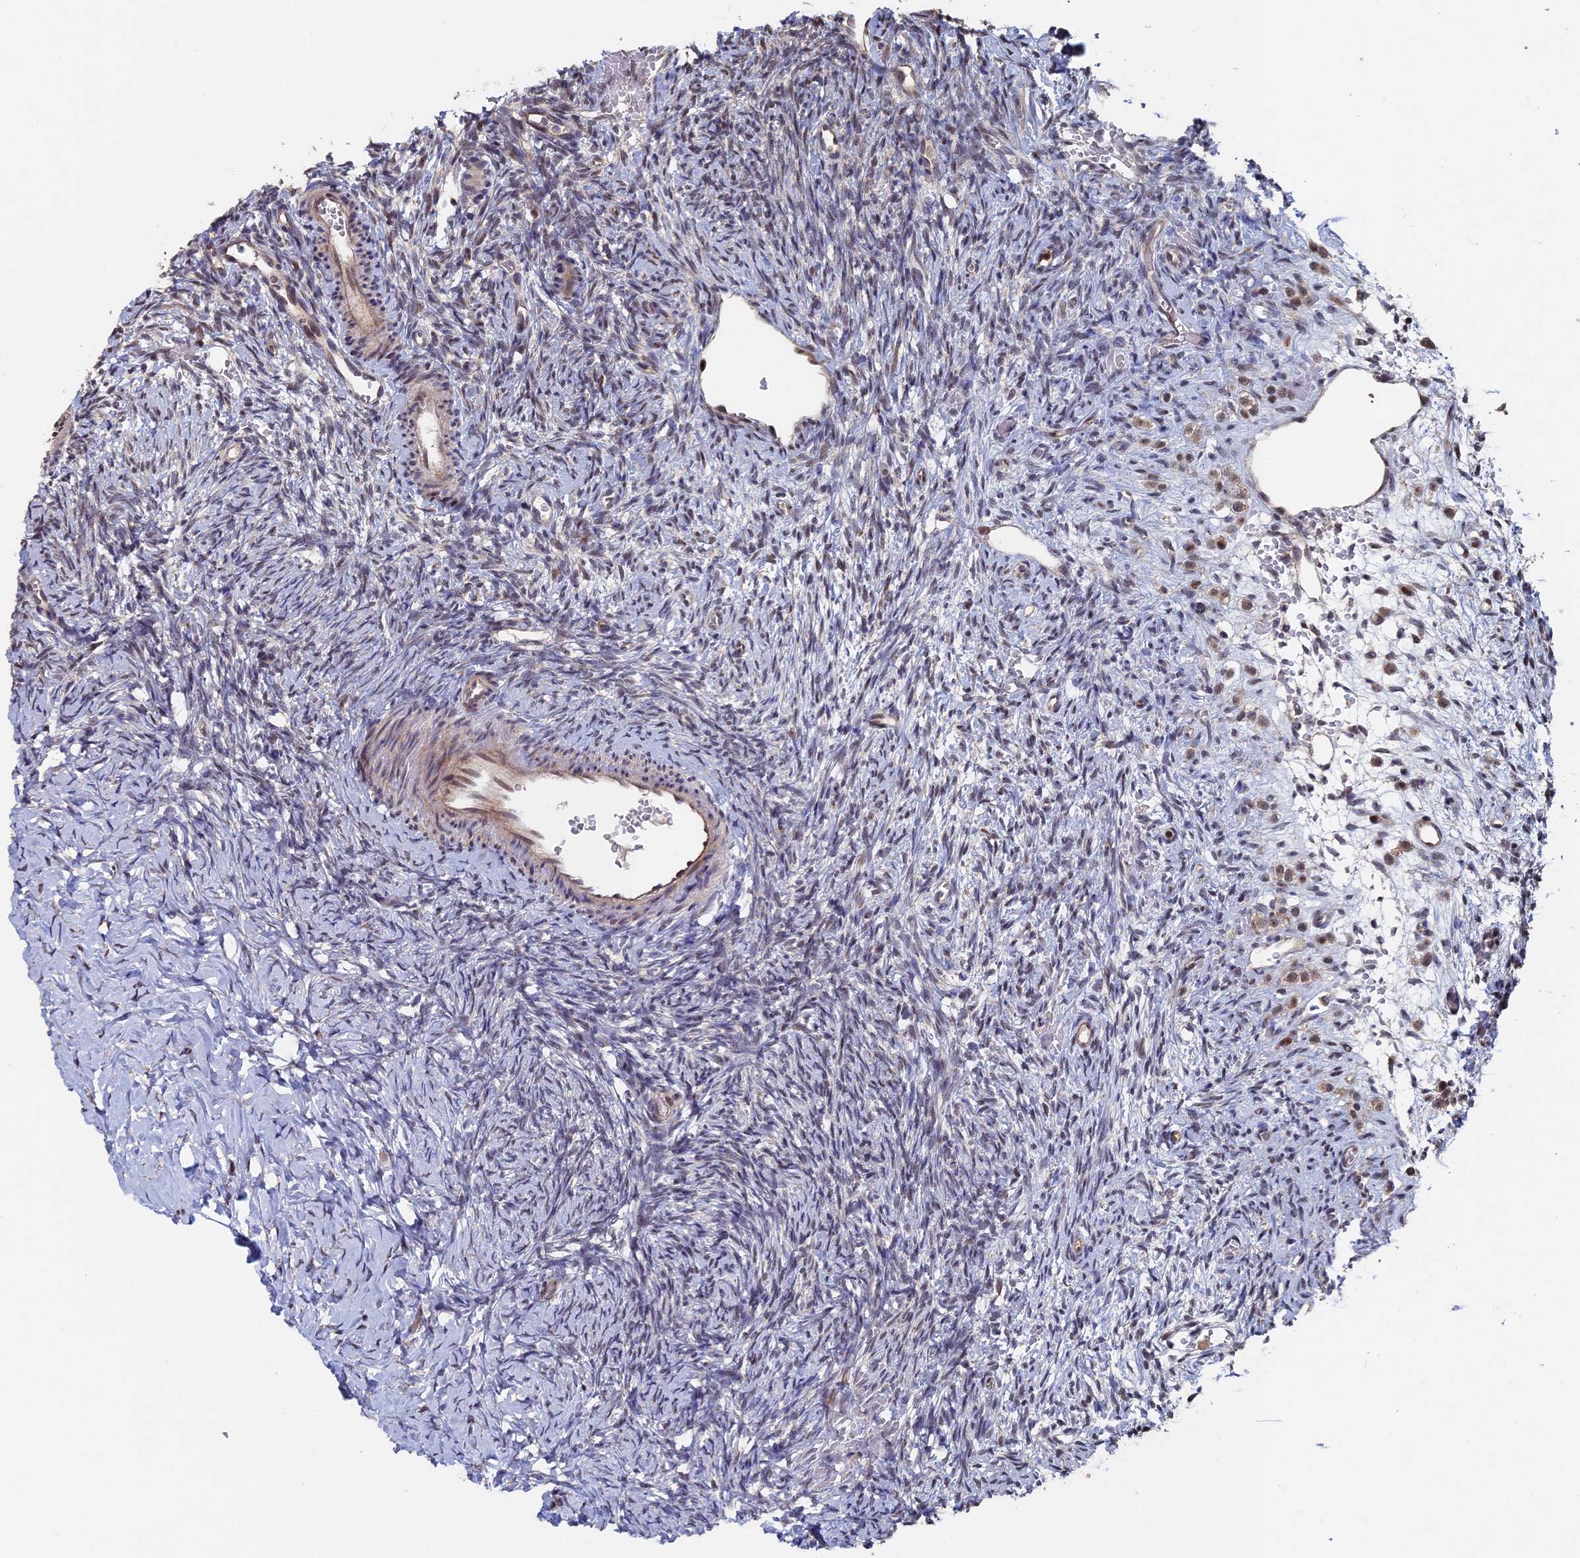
{"staining": {"intensity": "negative", "quantity": "none", "location": "none"}, "tissue": "ovary", "cell_type": "Ovarian stroma cells", "image_type": "normal", "snomed": [{"axis": "morphology", "description": "Normal tissue, NOS"}, {"axis": "topography", "description": "Ovary"}], "caption": "DAB immunohistochemical staining of benign ovary exhibits no significant expression in ovarian stroma cells. The staining is performed using DAB (3,3'-diaminobenzidine) brown chromogen with nuclei counter-stained in using hematoxylin.", "gene": "KIAA1328", "patient": {"sex": "female", "age": 39}}